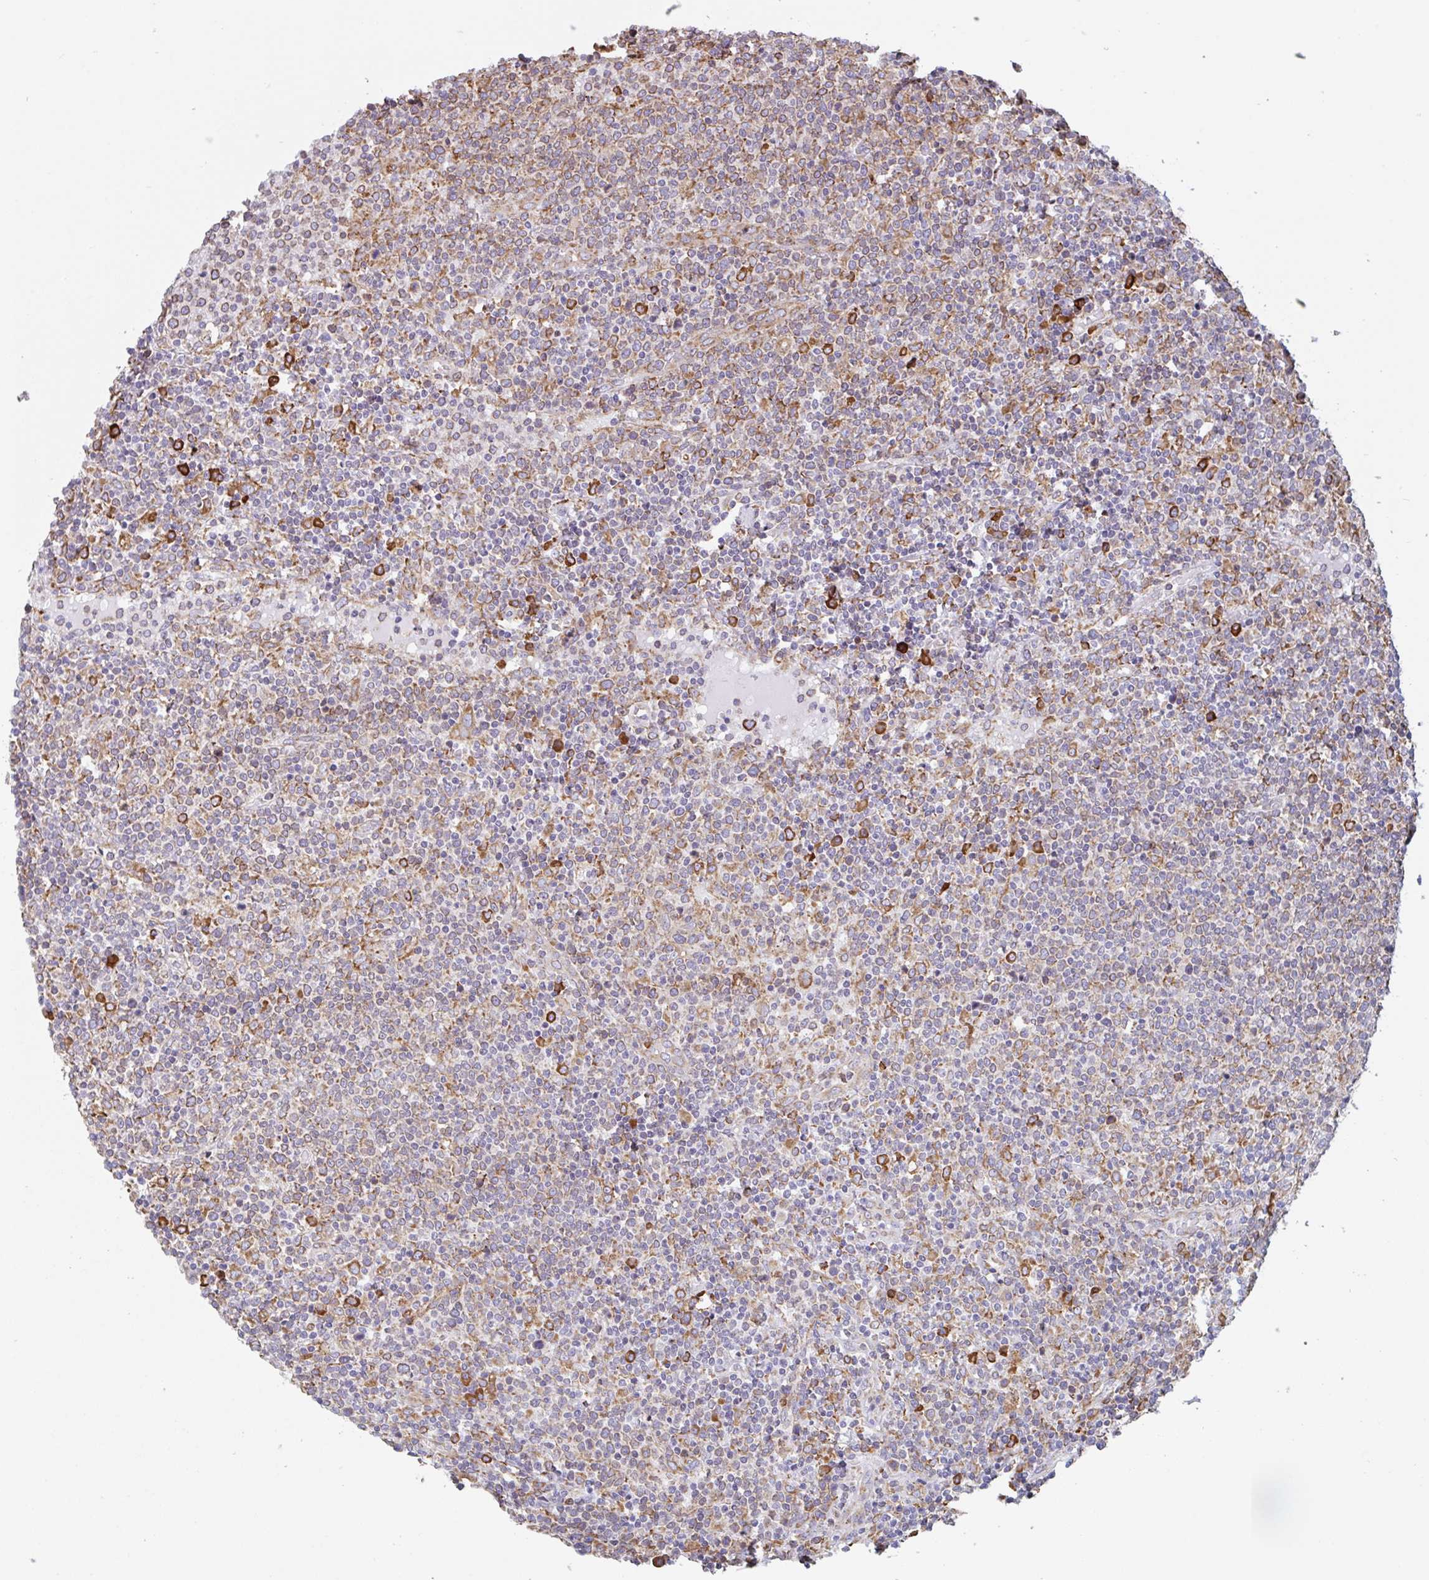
{"staining": {"intensity": "weak", "quantity": ">75%", "location": "cytoplasmic/membranous"}, "tissue": "lymphoma", "cell_type": "Tumor cells", "image_type": "cancer", "snomed": [{"axis": "morphology", "description": "Malignant lymphoma, non-Hodgkin's type, High grade"}, {"axis": "topography", "description": "Lymph node"}], "caption": "Immunohistochemistry (IHC) histopathology image of neoplastic tissue: human lymphoma stained using immunohistochemistry (IHC) reveals low levels of weak protein expression localized specifically in the cytoplasmic/membranous of tumor cells, appearing as a cytoplasmic/membranous brown color.", "gene": "DOK4", "patient": {"sex": "male", "age": 61}}